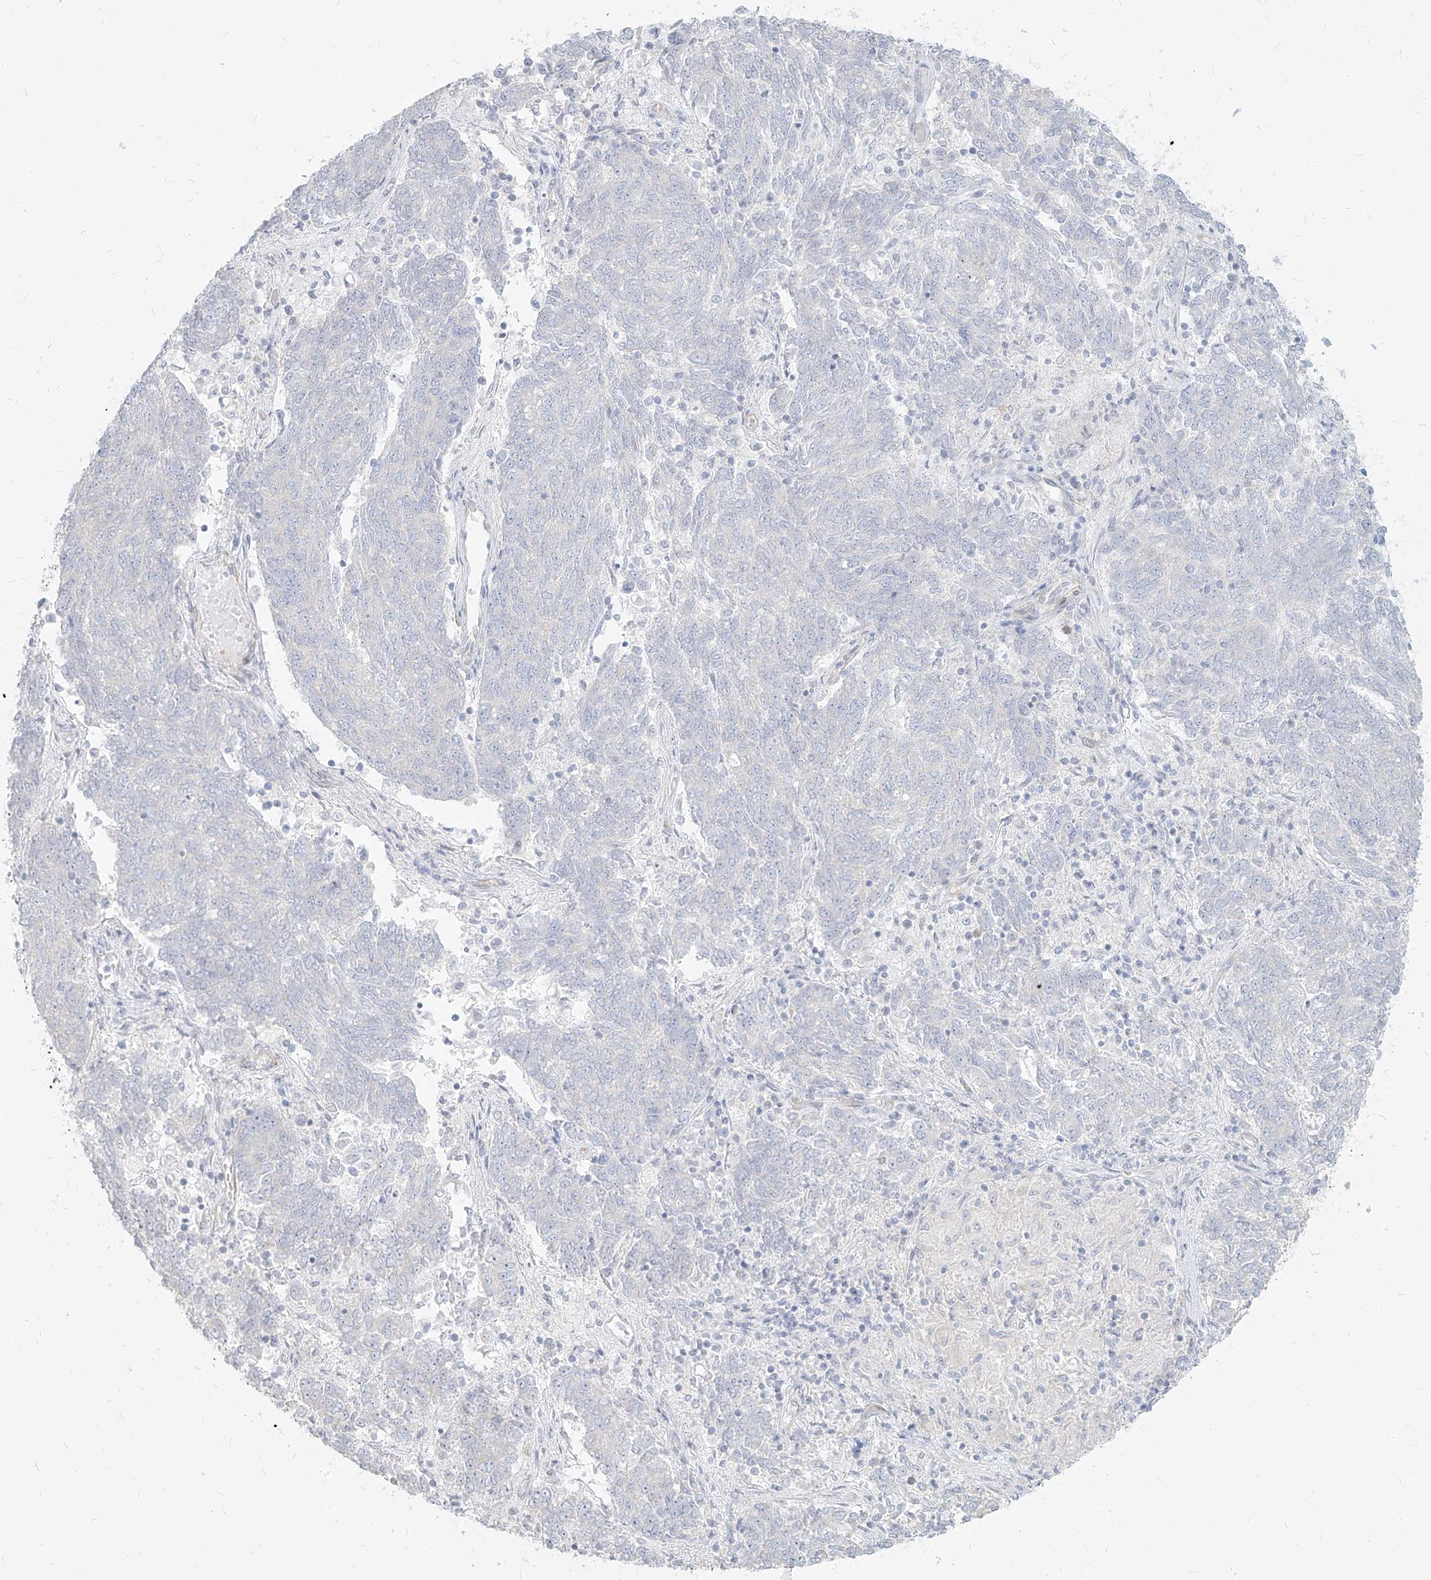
{"staining": {"intensity": "negative", "quantity": "none", "location": "none"}, "tissue": "endometrial cancer", "cell_type": "Tumor cells", "image_type": "cancer", "snomed": [{"axis": "morphology", "description": "Adenocarcinoma, NOS"}, {"axis": "topography", "description": "Endometrium"}], "caption": "Endometrial cancer (adenocarcinoma) was stained to show a protein in brown. There is no significant staining in tumor cells.", "gene": "ITPKB", "patient": {"sex": "female", "age": 80}}